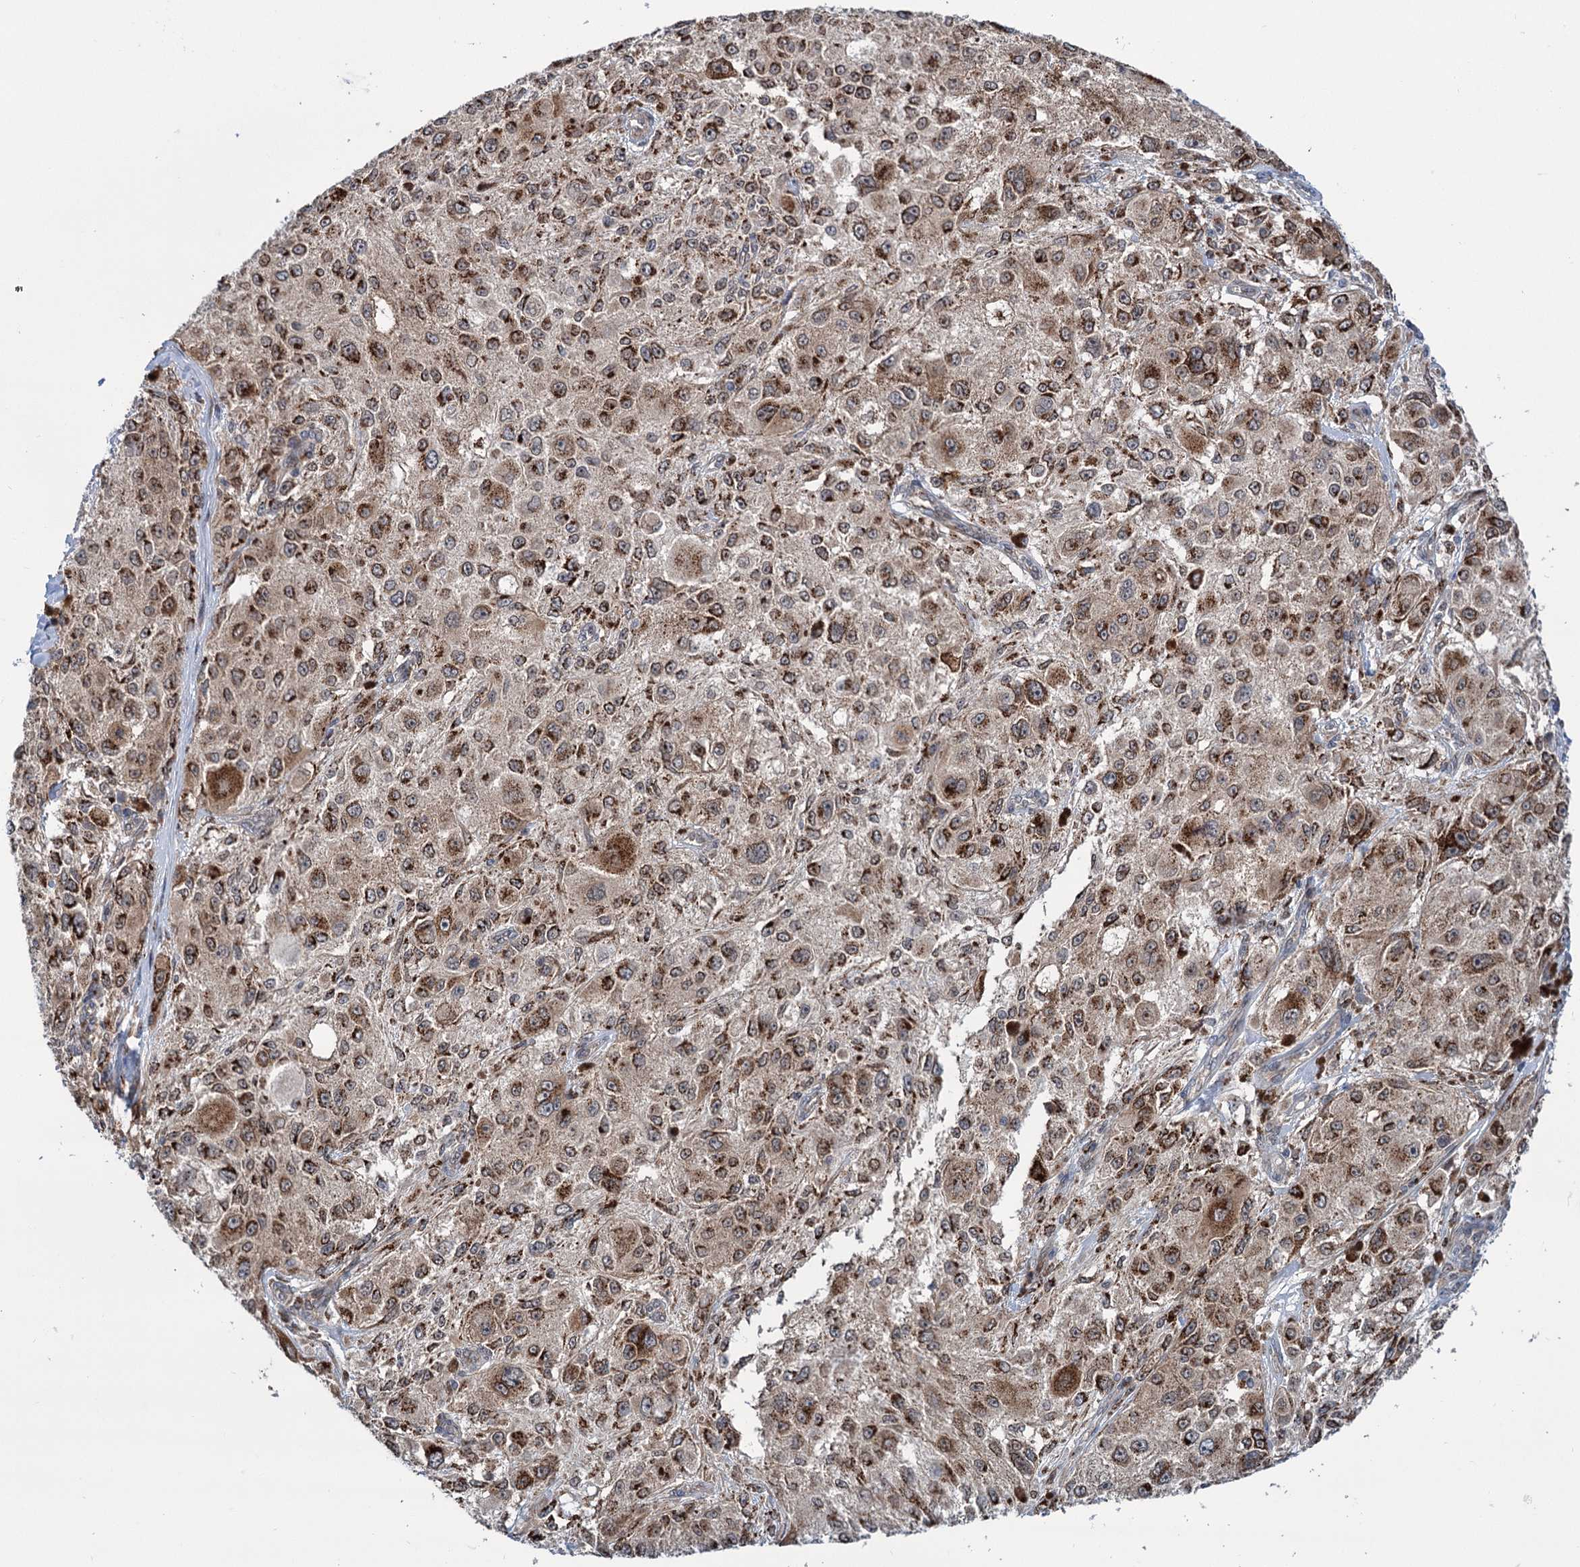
{"staining": {"intensity": "strong", "quantity": ">75%", "location": "cytoplasmic/membranous"}, "tissue": "melanoma", "cell_type": "Tumor cells", "image_type": "cancer", "snomed": [{"axis": "morphology", "description": "Necrosis, NOS"}, {"axis": "morphology", "description": "Malignant melanoma, NOS"}, {"axis": "topography", "description": "Skin"}], "caption": "This micrograph reveals IHC staining of human melanoma, with high strong cytoplasmic/membranous staining in approximately >75% of tumor cells.", "gene": "ELP4", "patient": {"sex": "female", "age": 87}}